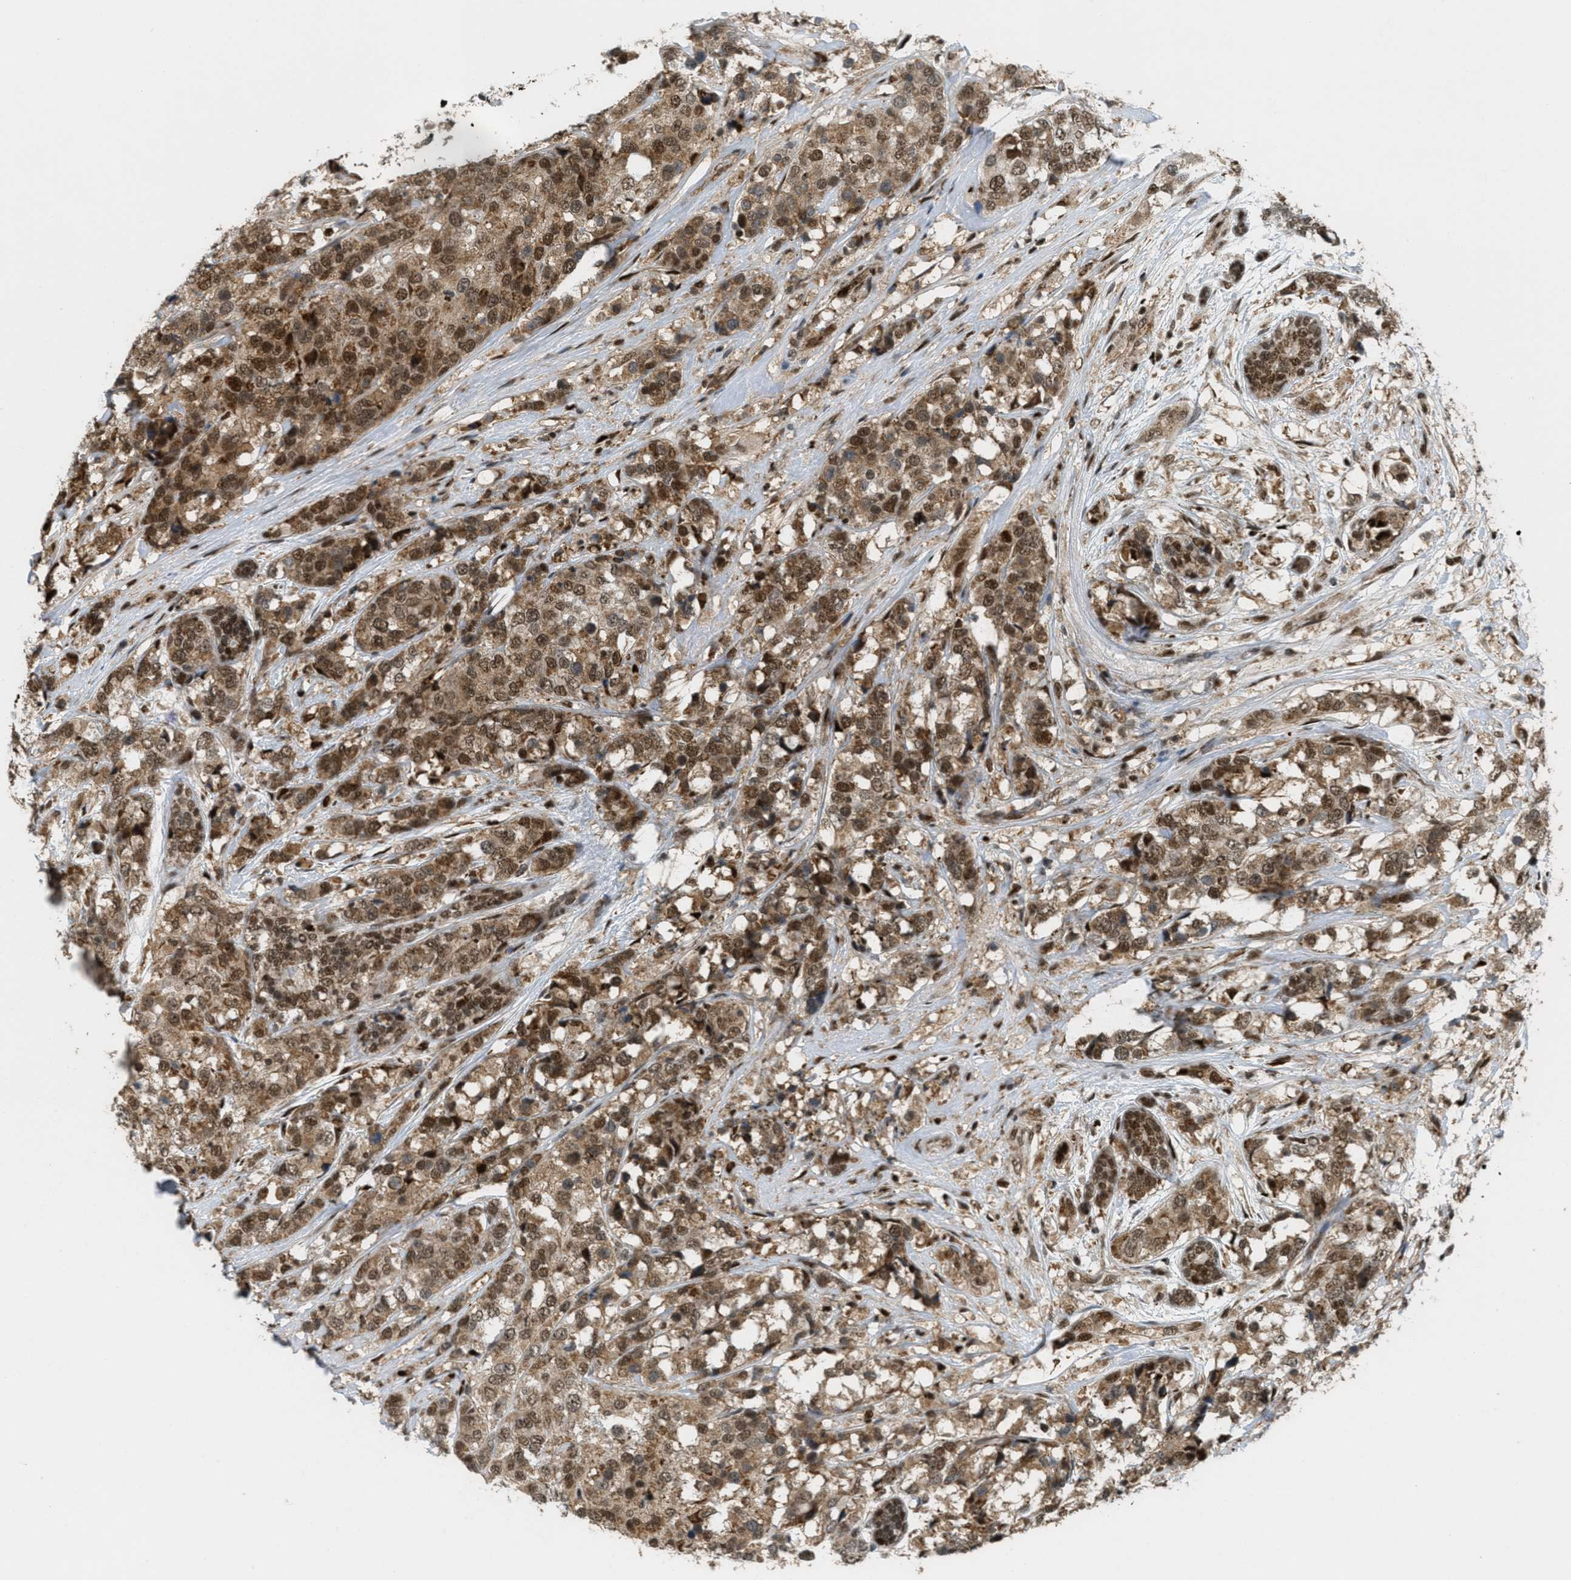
{"staining": {"intensity": "moderate", "quantity": ">75%", "location": "cytoplasmic/membranous,nuclear"}, "tissue": "breast cancer", "cell_type": "Tumor cells", "image_type": "cancer", "snomed": [{"axis": "morphology", "description": "Lobular carcinoma"}, {"axis": "topography", "description": "Breast"}], "caption": "A photomicrograph showing moderate cytoplasmic/membranous and nuclear staining in approximately >75% of tumor cells in breast lobular carcinoma, as visualized by brown immunohistochemical staining.", "gene": "TLK1", "patient": {"sex": "female", "age": 59}}